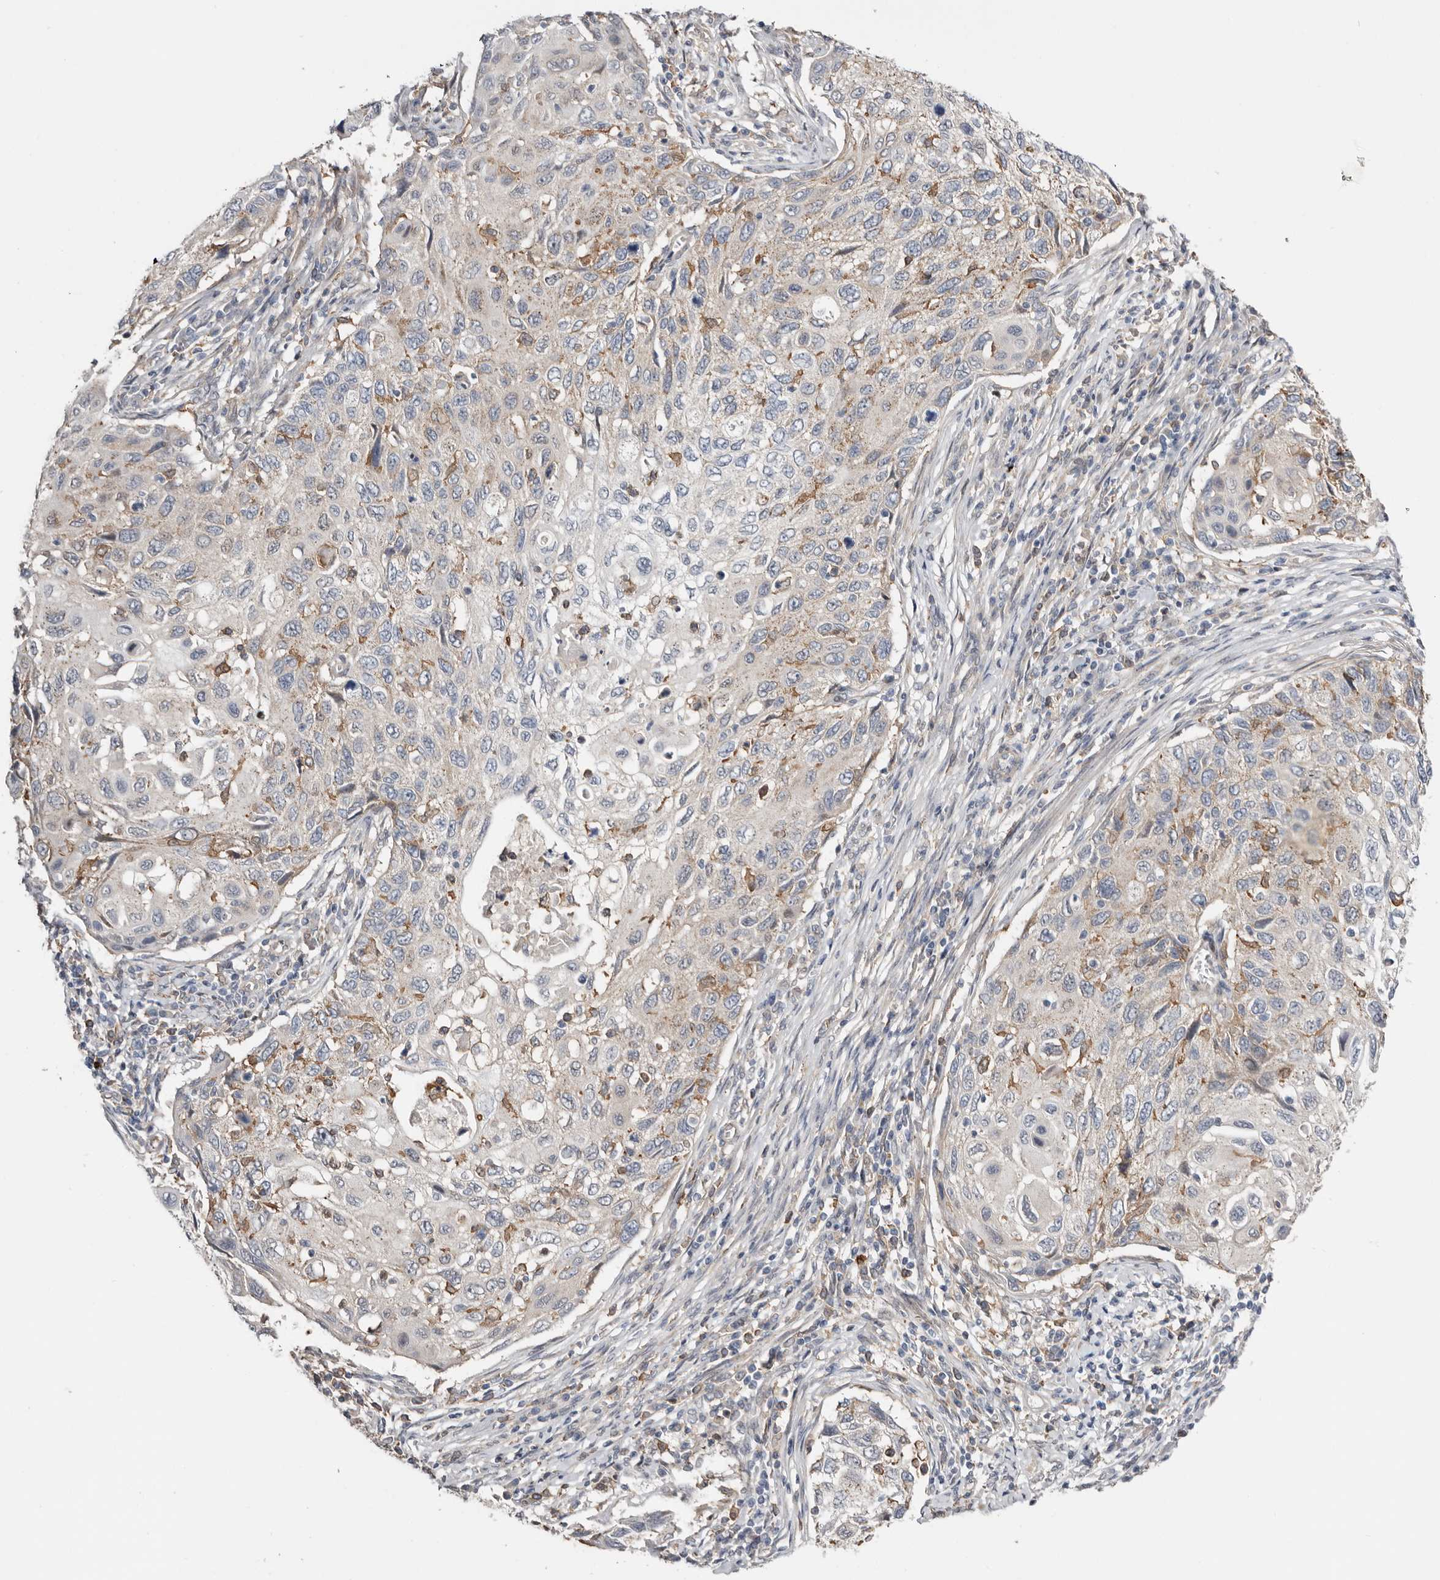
{"staining": {"intensity": "weak", "quantity": "<25%", "location": "cytoplasmic/membranous"}, "tissue": "cervical cancer", "cell_type": "Tumor cells", "image_type": "cancer", "snomed": [{"axis": "morphology", "description": "Squamous cell carcinoma, NOS"}, {"axis": "topography", "description": "Cervix"}], "caption": "The immunohistochemistry histopathology image has no significant positivity in tumor cells of cervical cancer (squamous cell carcinoma) tissue.", "gene": "MSRB2", "patient": {"sex": "female", "age": 70}}